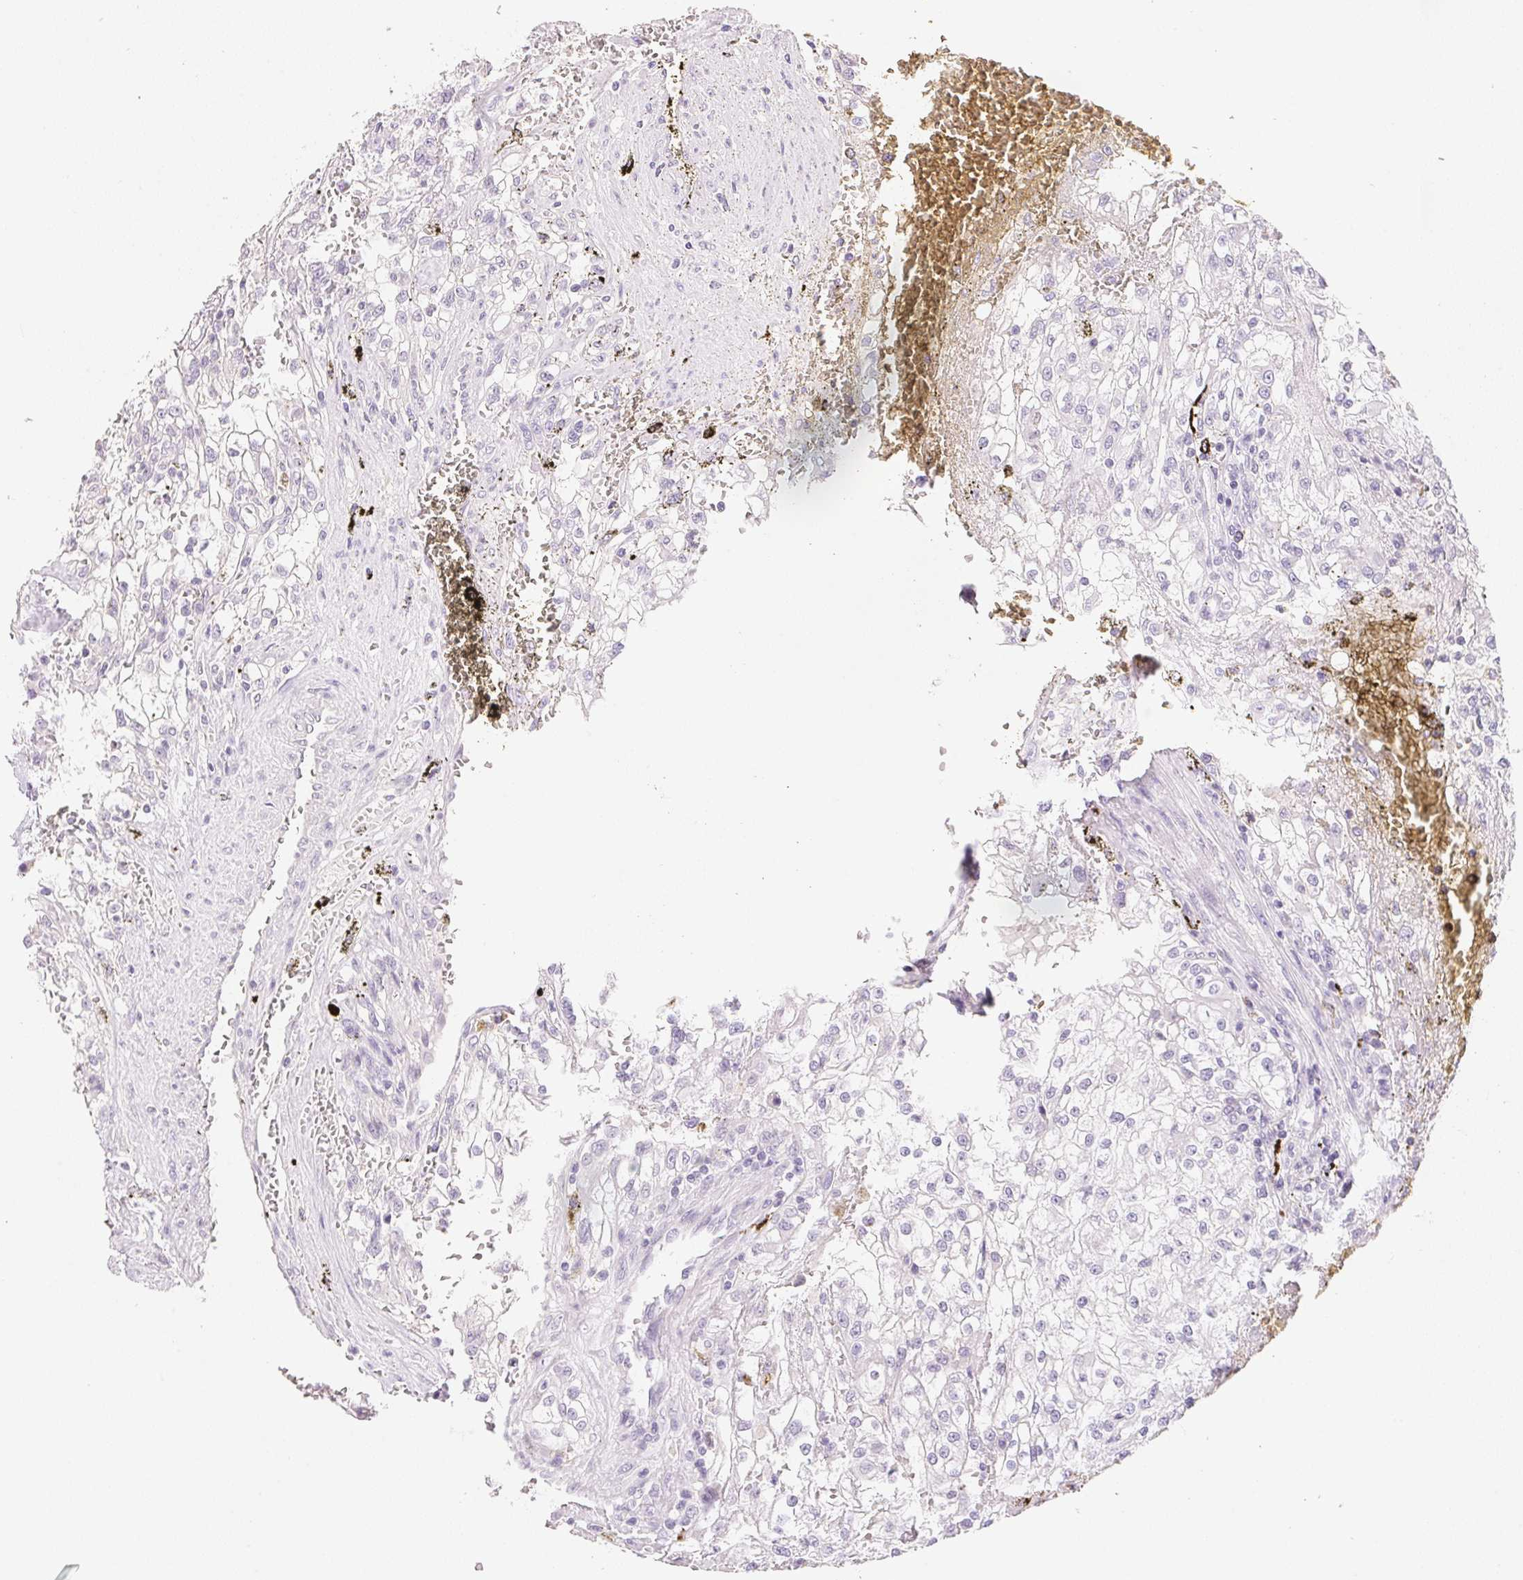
{"staining": {"intensity": "negative", "quantity": "none", "location": "none"}, "tissue": "renal cancer", "cell_type": "Tumor cells", "image_type": "cancer", "snomed": [{"axis": "morphology", "description": "Adenocarcinoma, NOS"}, {"axis": "topography", "description": "Kidney"}], "caption": "The image exhibits no significant staining in tumor cells of renal cancer.", "gene": "MCOLN3", "patient": {"sex": "female", "age": 74}}